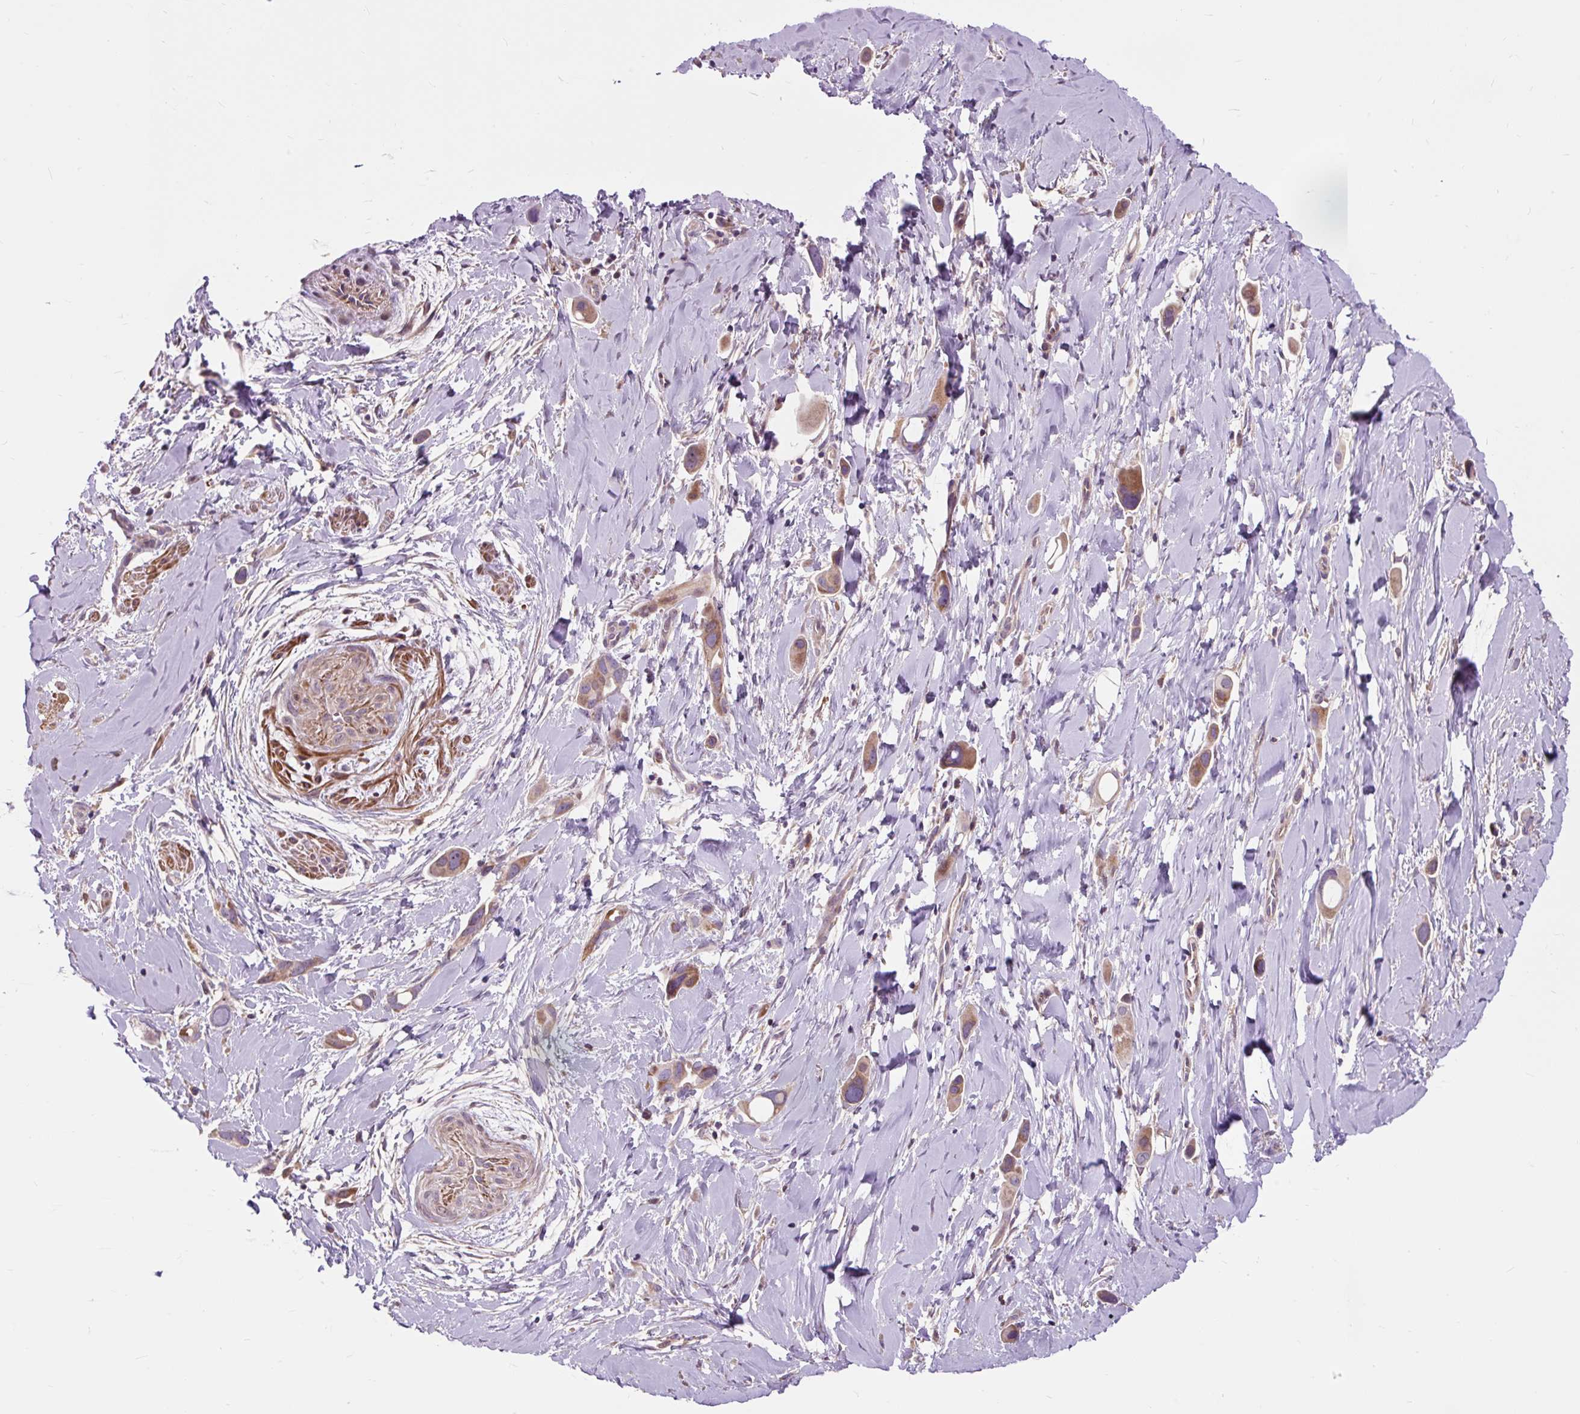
{"staining": {"intensity": "moderate", "quantity": ">75%", "location": "cytoplasmic/membranous"}, "tissue": "lung cancer", "cell_type": "Tumor cells", "image_type": "cancer", "snomed": [{"axis": "morphology", "description": "Adenocarcinoma, NOS"}, {"axis": "topography", "description": "Lung"}], "caption": "A high-resolution micrograph shows IHC staining of lung cancer, which demonstrates moderate cytoplasmic/membranous positivity in about >75% of tumor cells. (DAB (3,3'-diaminobenzidine) IHC, brown staining for protein, blue staining for nuclei).", "gene": "PRIMPOL", "patient": {"sex": "male", "age": 76}}